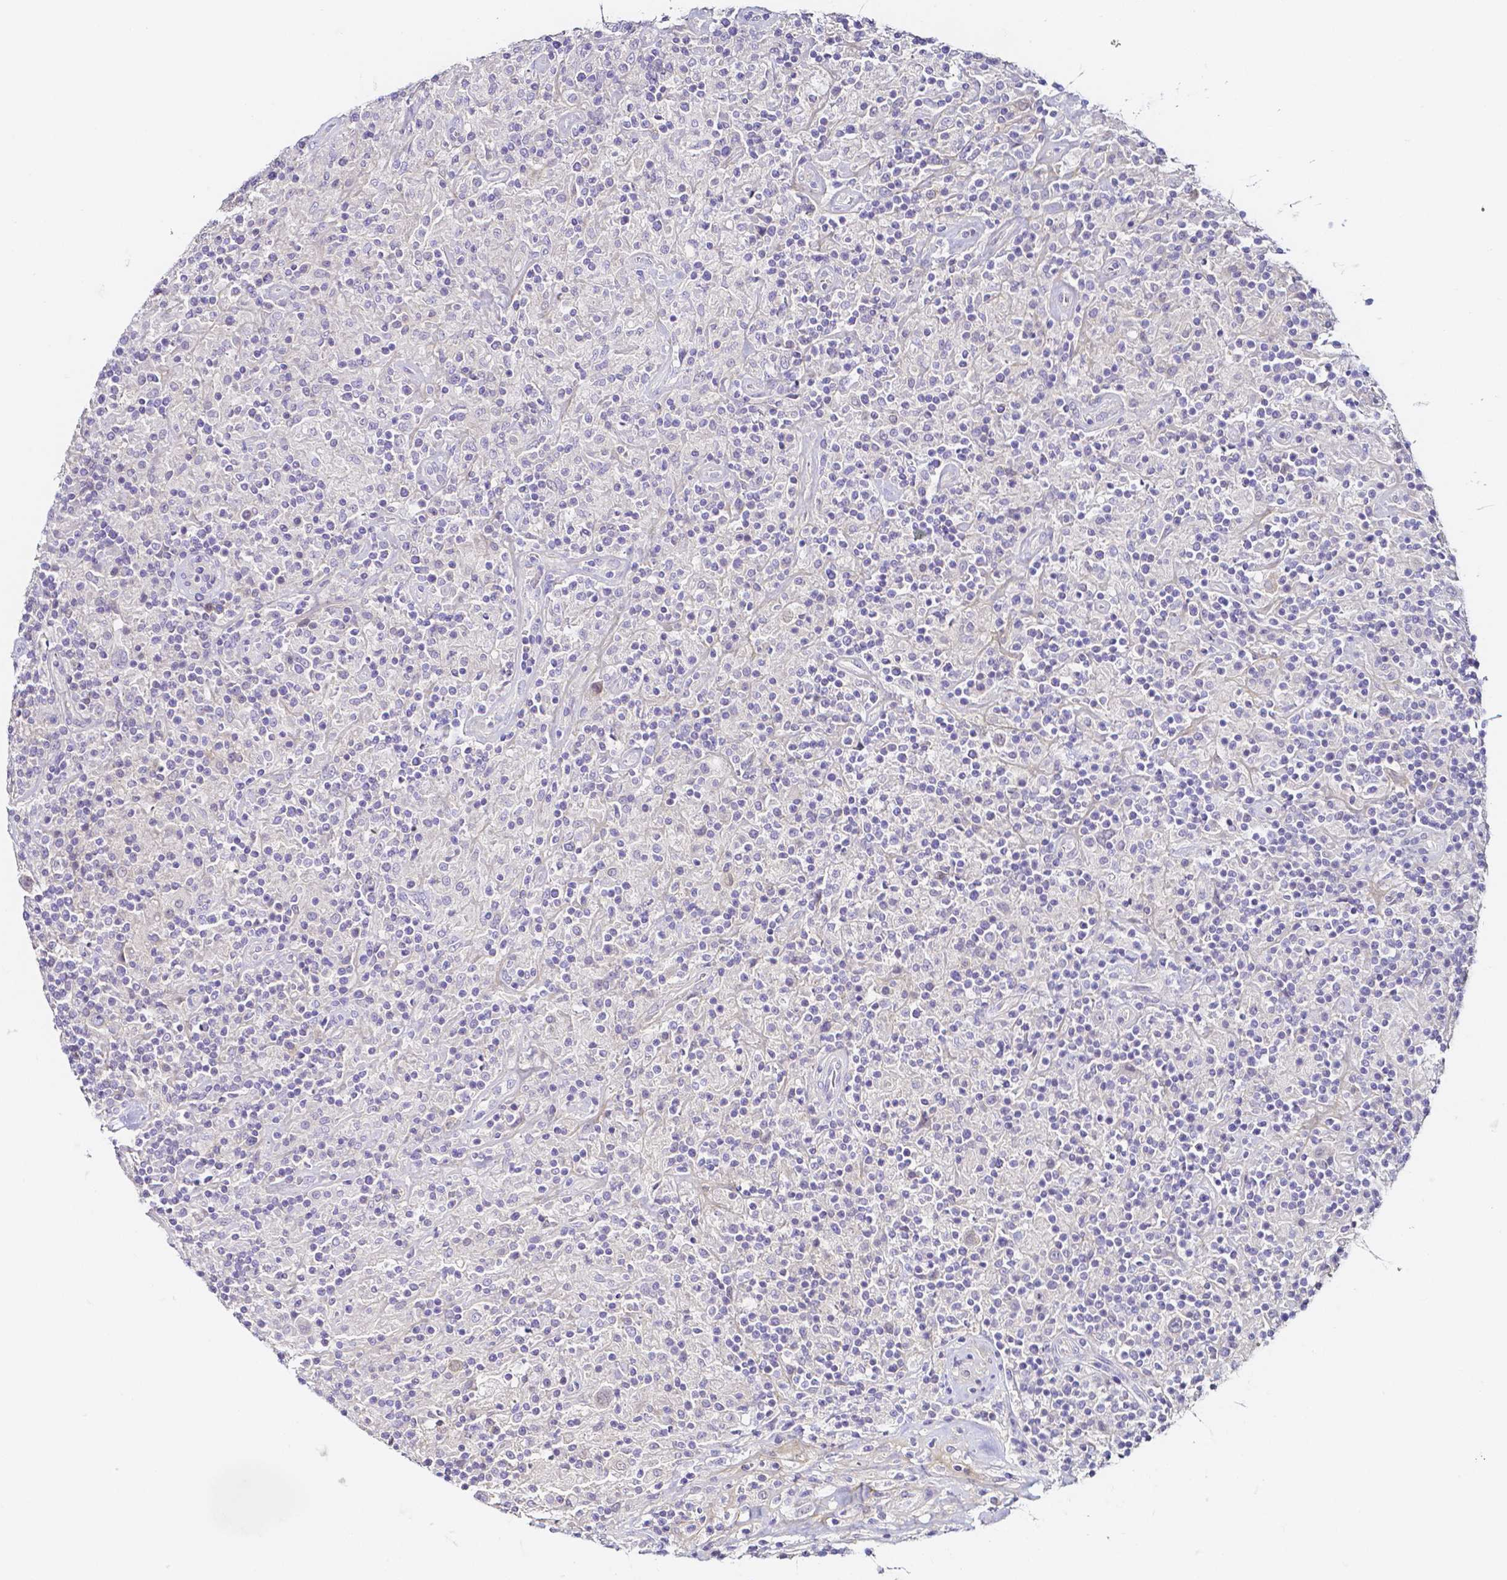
{"staining": {"intensity": "negative", "quantity": "none", "location": "none"}, "tissue": "lymphoma", "cell_type": "Tumor cells", "image_type": "cancer", "snomed": [{"axis": "morphology", "description": "Hodgkin's disease, NOS"}, {"axis": "topography", "description": "Lymph node"}], "caption": "A photomicrograph of human lymphoma is negative for staining in tumor cells.", "gene": "PKP3", "patient": {"sex": "male", "age": 70}}